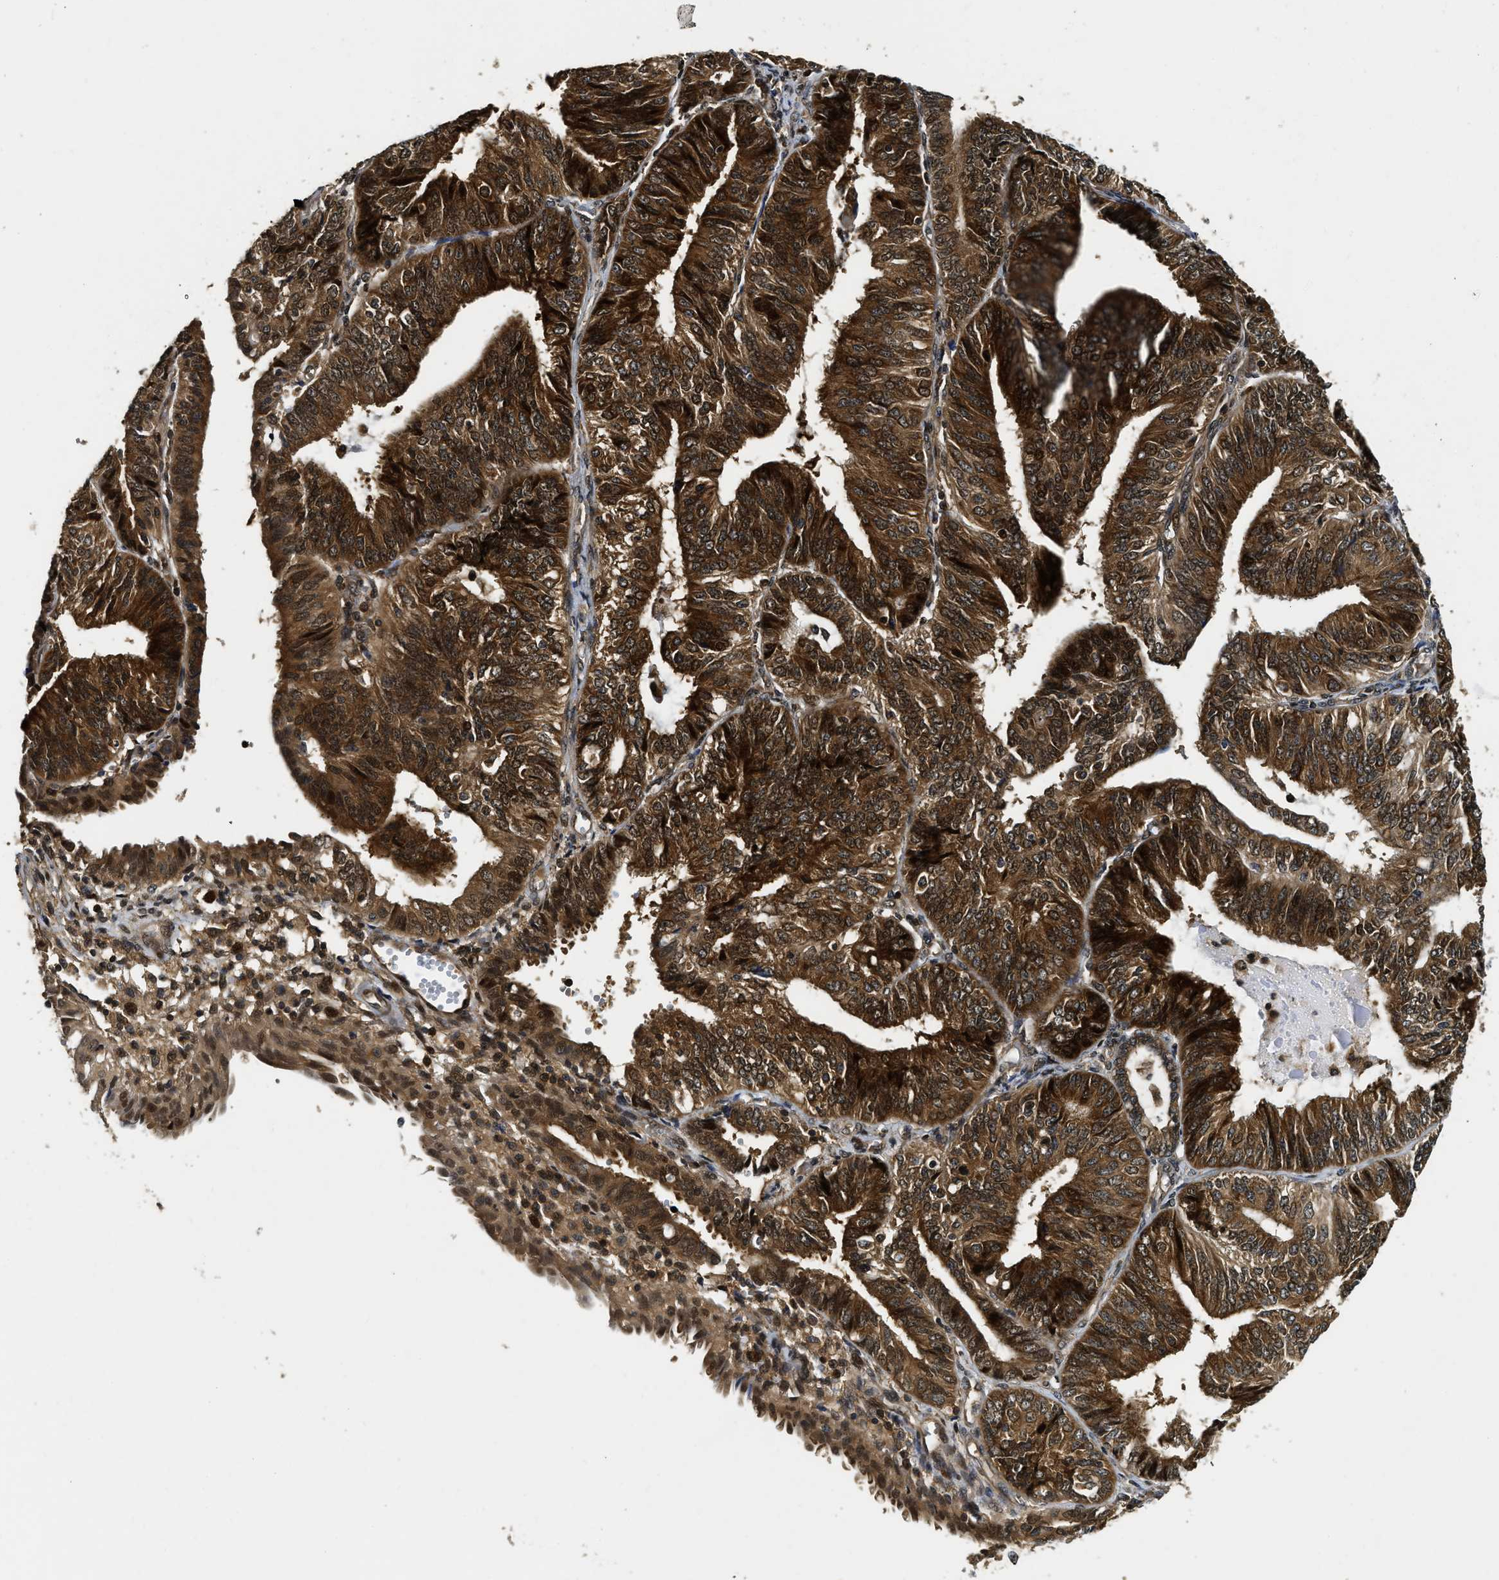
{"staining": {"intensity": "strong", "quantity": ">75%", "location": "cytoplasmic/membranous"}, "tissue": "endometrial cancer", "cell_type": "Tumor cells", "image_type": "cancer", "snomed": [{"axis": "morphology", "description": "Adenocarcinoma, NOS"}, {"axis": "topography", "description": "Endometrium"}], "caption": "Strong cytoplasmic/membranous protein expression is seen in about >75% of tumor cells in endometrial adenocarcinoma. The staining is performed using DAB (3,3'-diaminobenzidine) brown chromogen to label protein expression. The nuclei are counter-stained blue using hematoxylin.", "gene": "ADSL", "patient": {"sex": "female", "age": 58}}